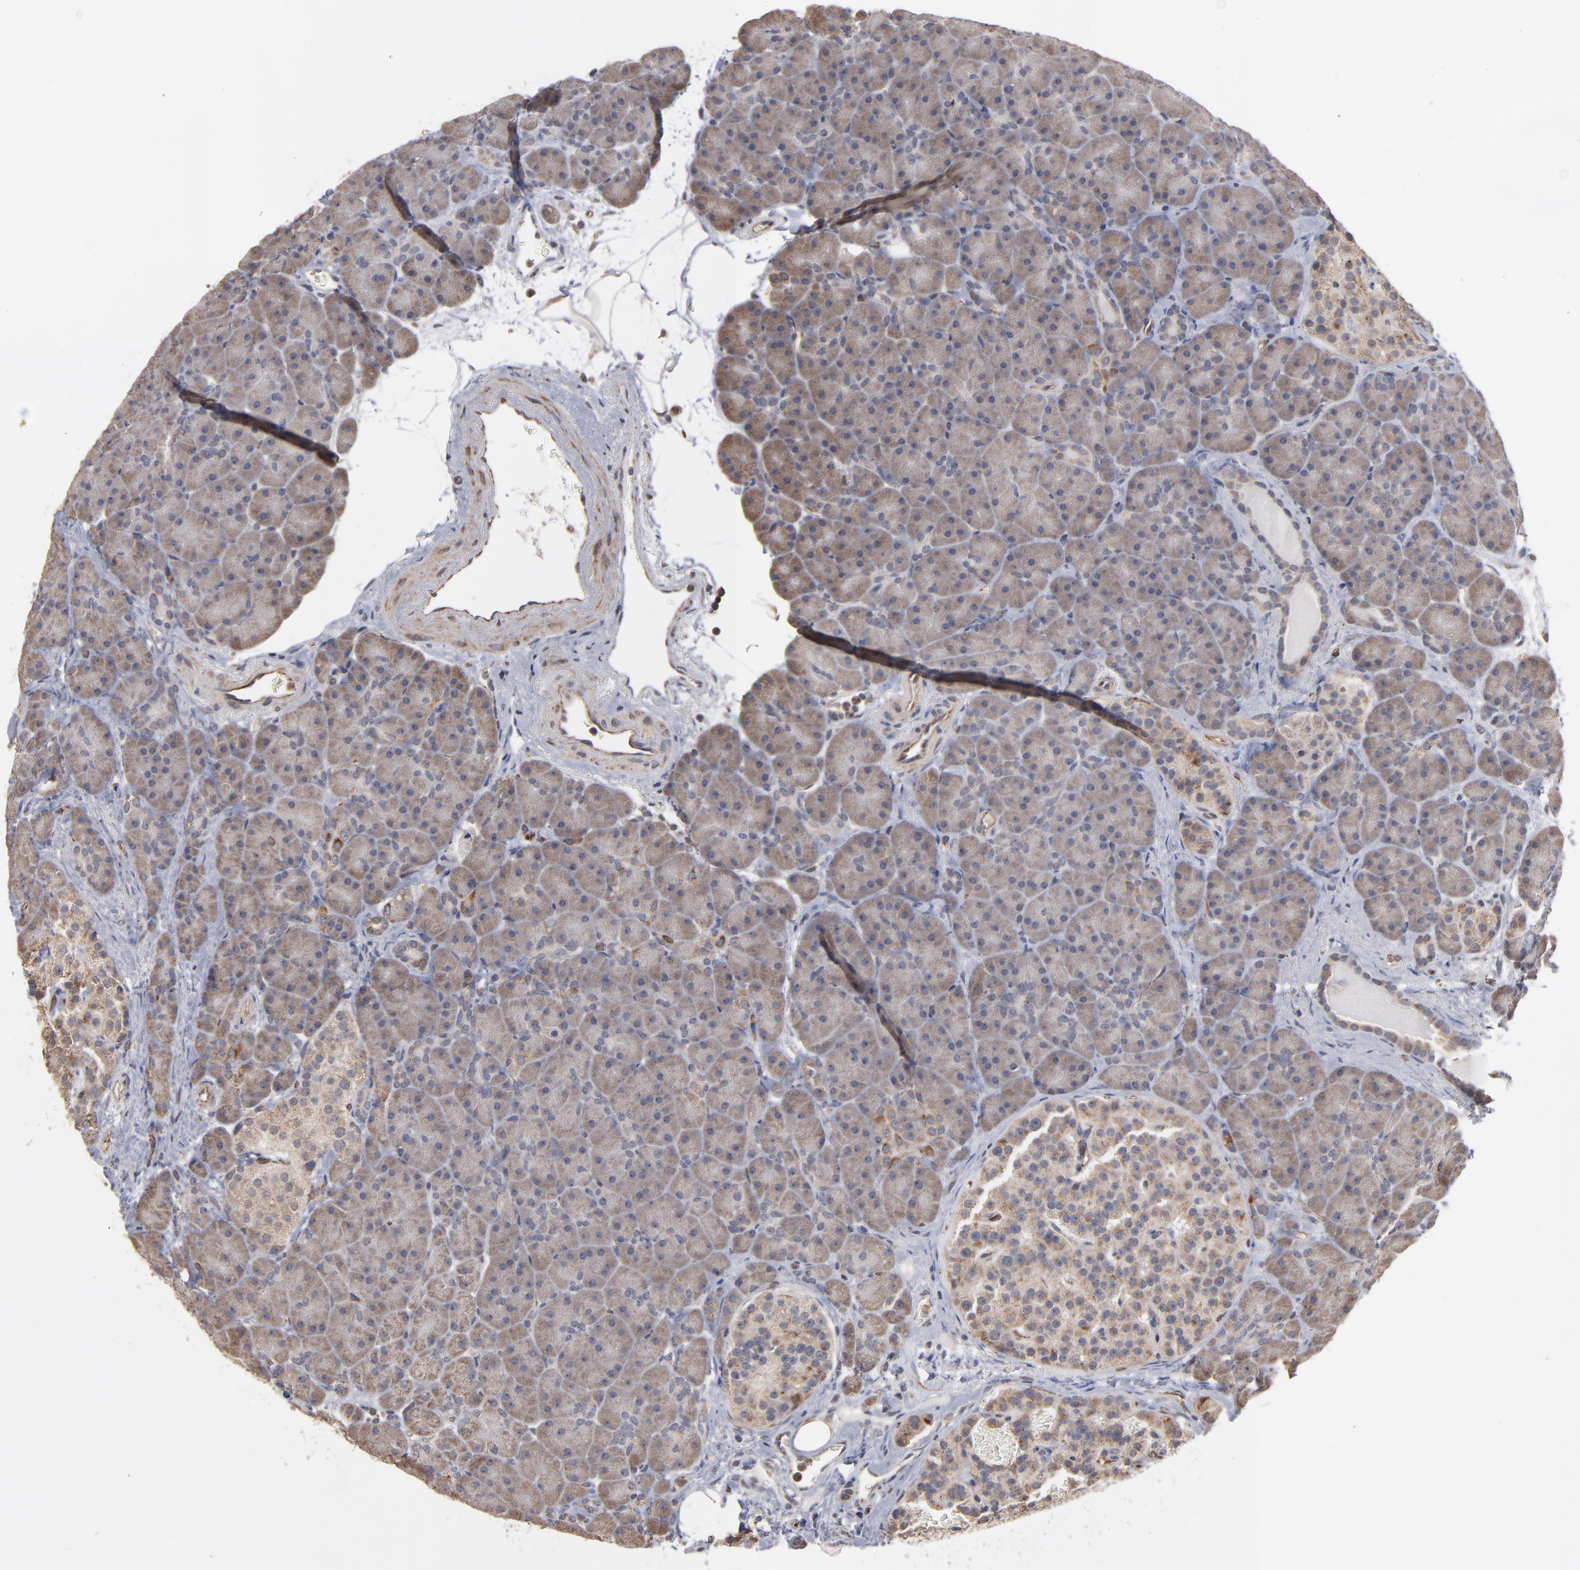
{"staining": {"intensity": "moderate", "quantity": ">75%", "location": "cytoplasmic/membranous"}, "tissue": "pancreas", "cell_type": "Exocrine glandular cells", "image_type": "normal", "snomed": [{"axis": "morphology", "description": "Normal tissue, NOS"}, {"axis": "topography", "description": "Pancreas"}], "caption": "DAB (3,3'-diaminobenzidine) immunohistochemical staining of normal human pancreas reveals moderate cytoplasmic/membranous protein expression in about >75% of exocrine glandular cells.", "gene": "MIPOL1", "patient": {"sex": "male", "age": 66}}